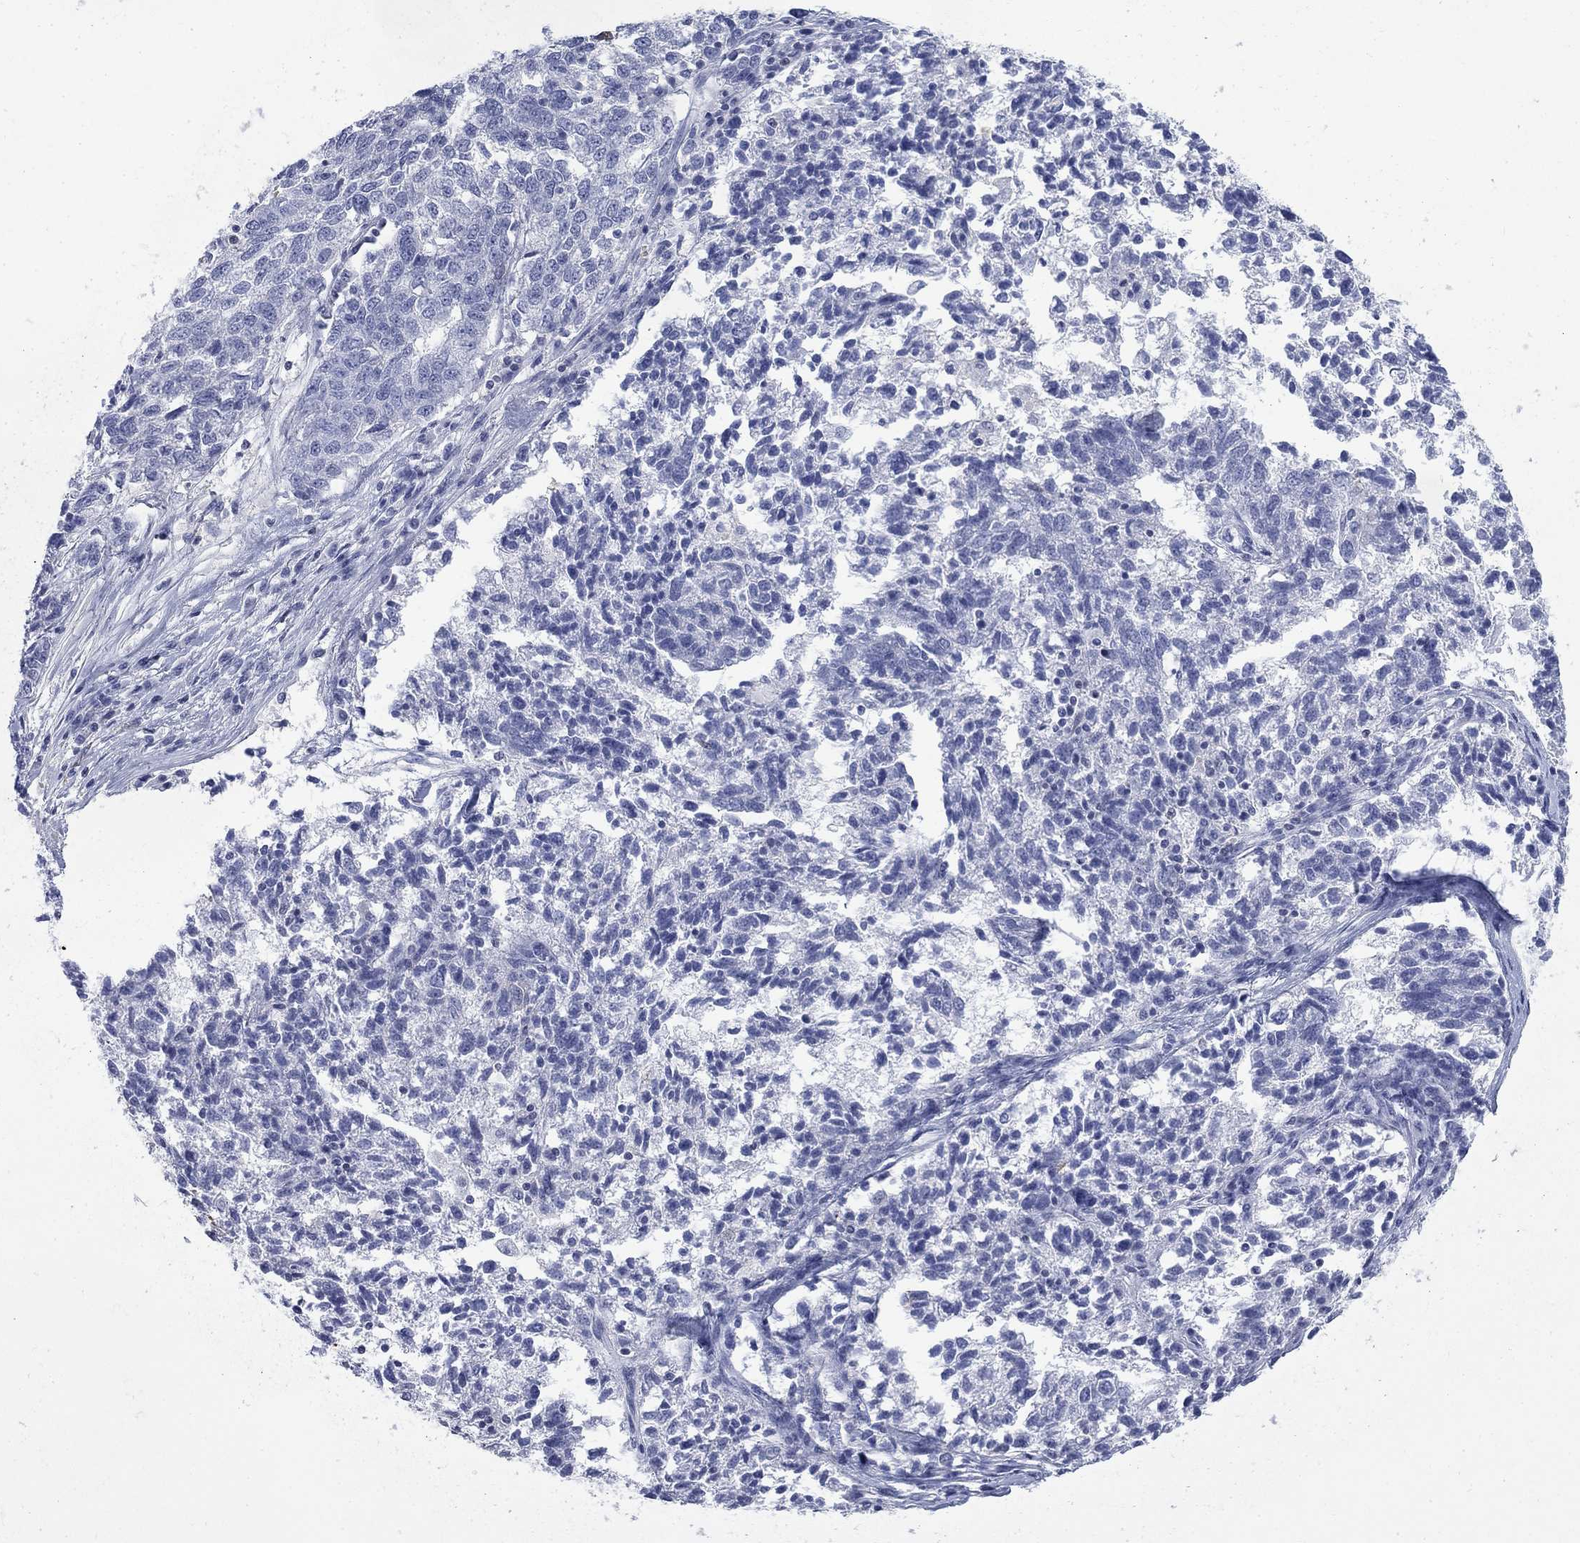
{"staining": {"intensity": "negative", "quantity": "none", "location": "none"}, "tissue": "ovarian cancer", "cell_type": "Tumor cells", "image_type": "cancer", "snomed": [{"axis": "morphology", "description": "Cystadenocarcinoma, serous, NOS"}, {"axis": "topography", "description": "Ovary"}], "caption": "Human serous cystadenocarcinoma (ovarian) stained for a protein using IHC exhibits no positivity in tumor cells.", "gene": "IGF2BP3", "patient": {"sex": "female", "age": 71}}